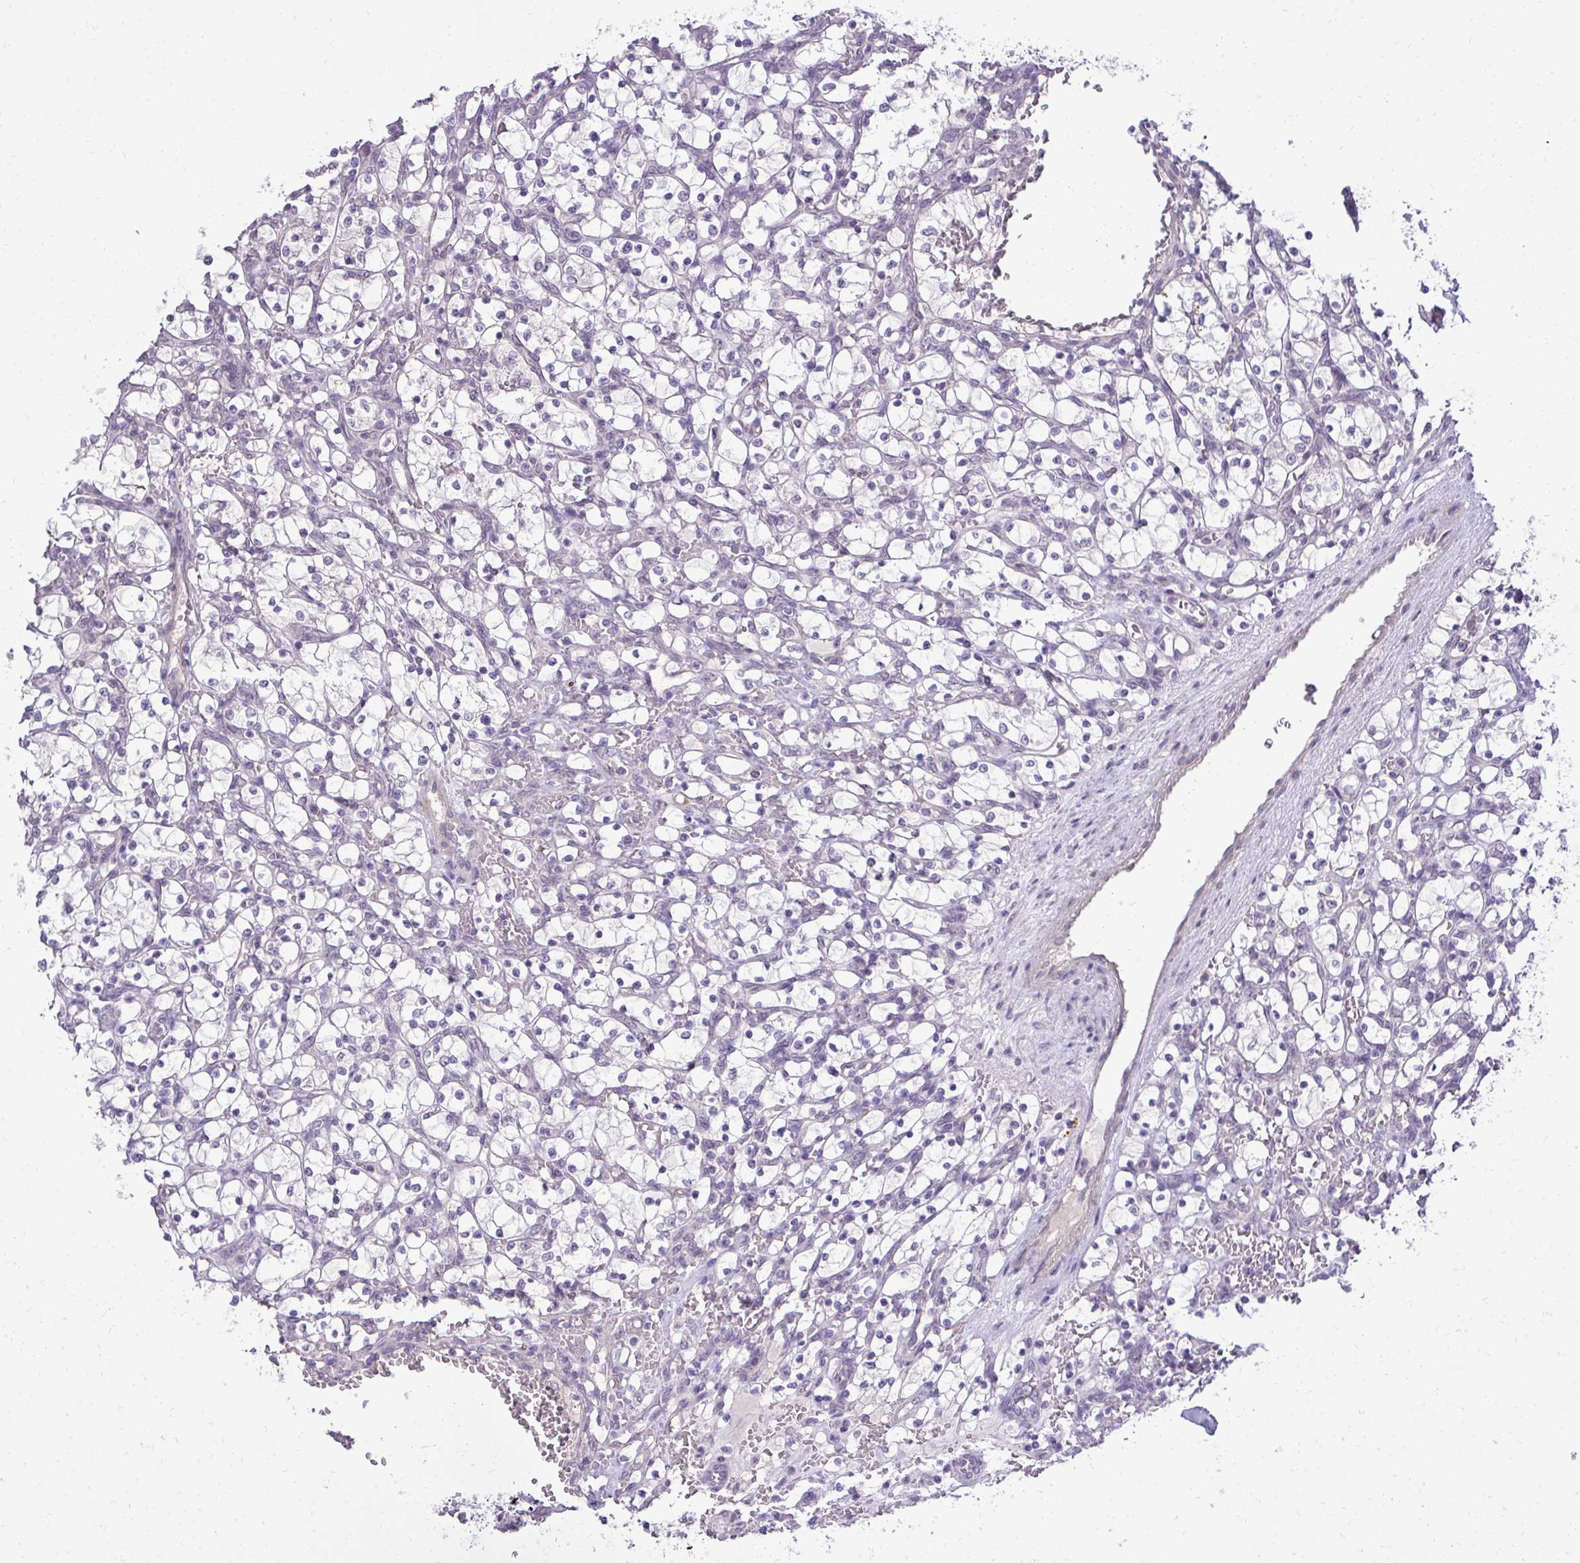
{"staining": {"intensity": "negative", "quantity": "none", "location": "none"}, "tissue": "renal cancer", "cell_type": "Tumor cells", "image_type": "cancer", "snomed": [{"axis": "morphology", "description": "Adenocarcinoma, NOS"}, {"axis": "topography", "description": "Kidney"}], "caption": "An immunohistochemistry image of renal cancer is shown. There is no staining in tumor cells of renal cancer.", "gene": "SLC30A3", "patient": {"sex": "female", "age": 69}}